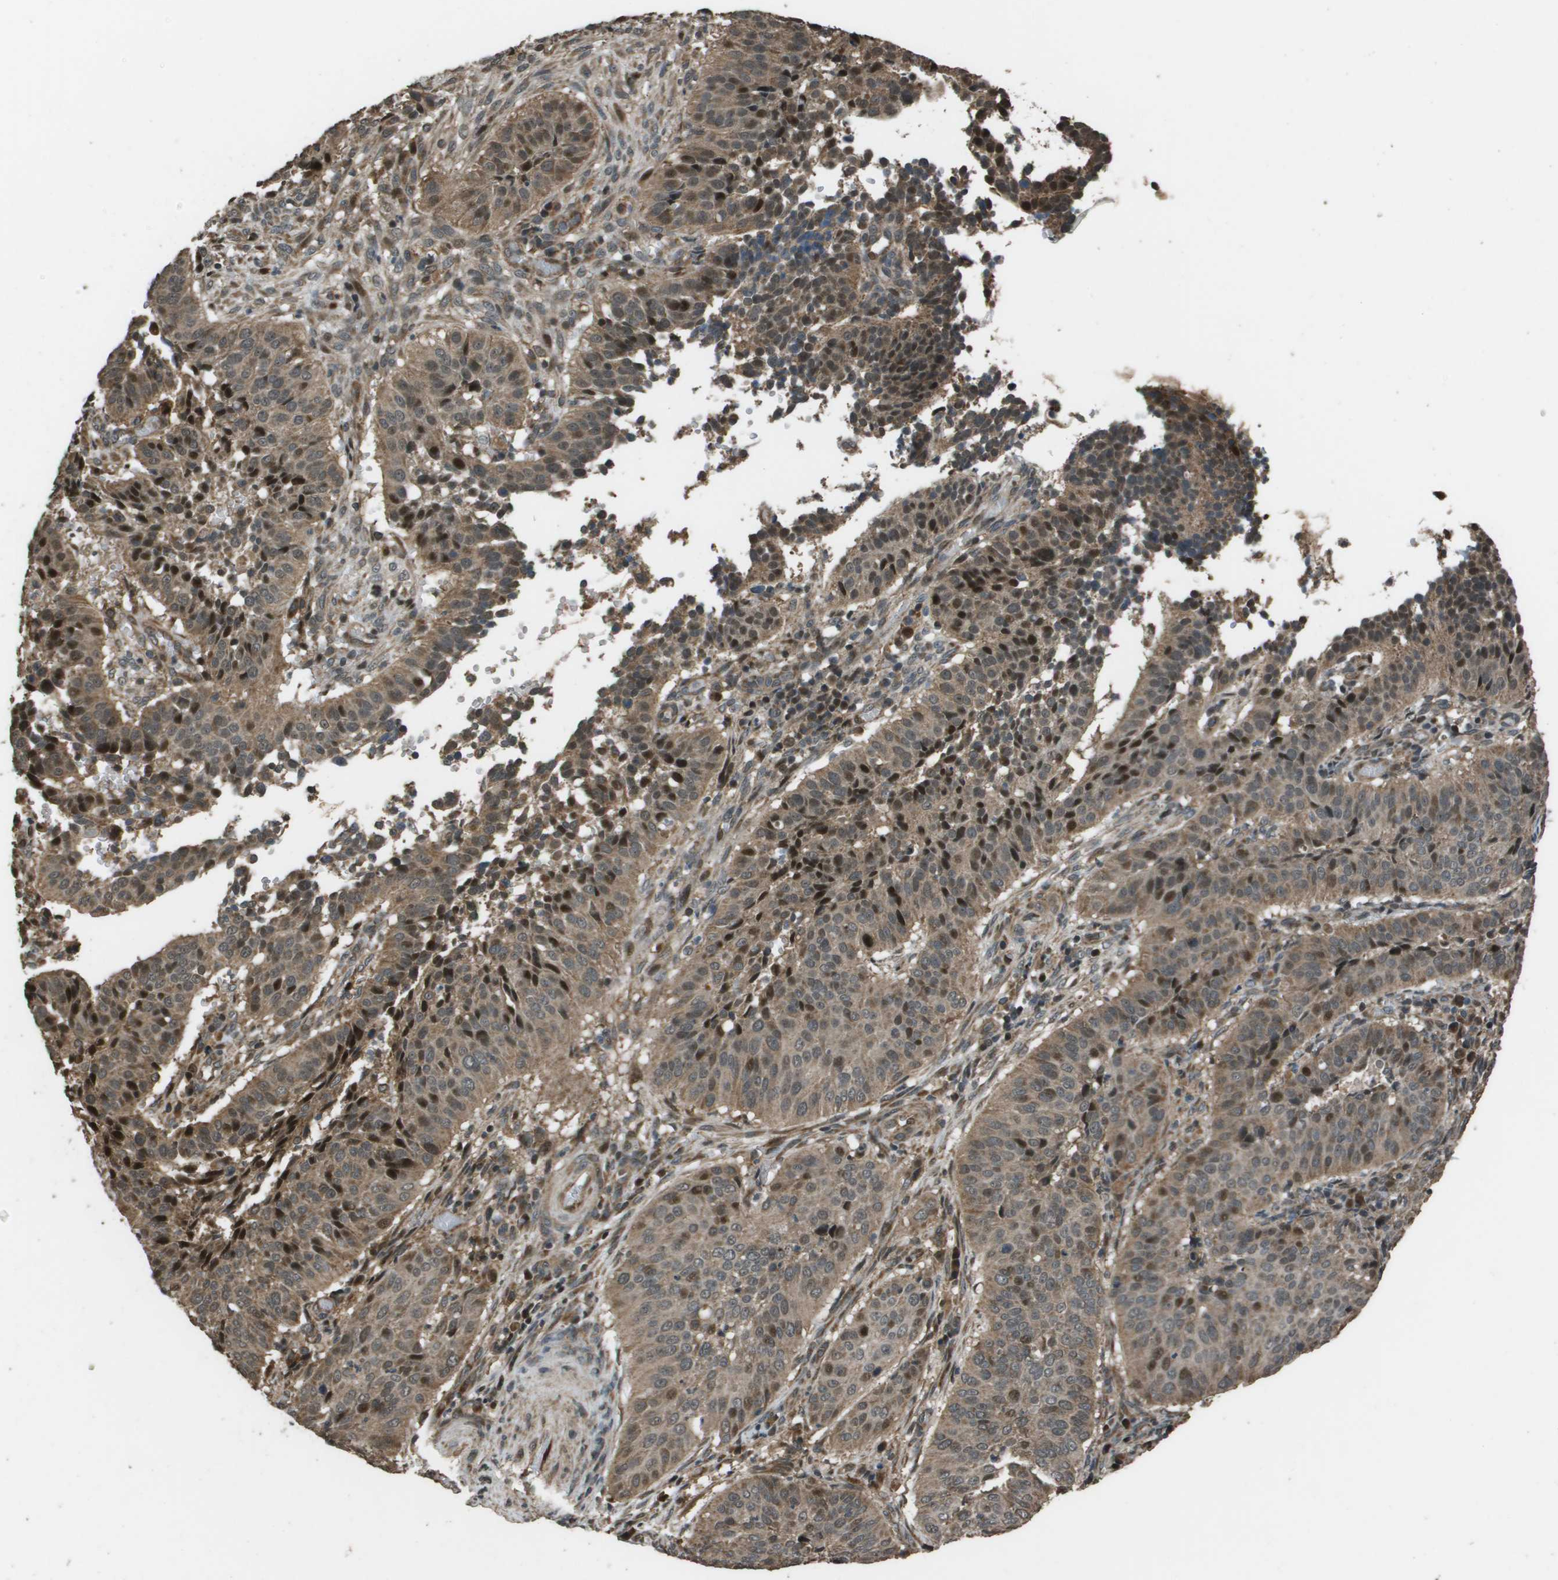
{"staining": {"intensity": "moderate", "quantity": ">75%", "location": "cytoplasmic/membranous"}, "tissue": "cervical cancer", "cell_type": "Tumor cells", "image_type": "cancer", "snomed": [{"axis": "morphology", "description": "Normal tissue, NOS"}, {"axis": "morphology", "description": "Squamous cell carcinoma, NOS"}, {"axis": "topography", "description": "Cervix"}], "caption": "Squamous cell carcinoma (cervical) tissue reveals moderate cytoplasmic/membranous expression in about >75% of tumor cells, visualized by immunohistochemistry.", "gene": "FIG4", "patient": {"sex": "female", "age": 39}}